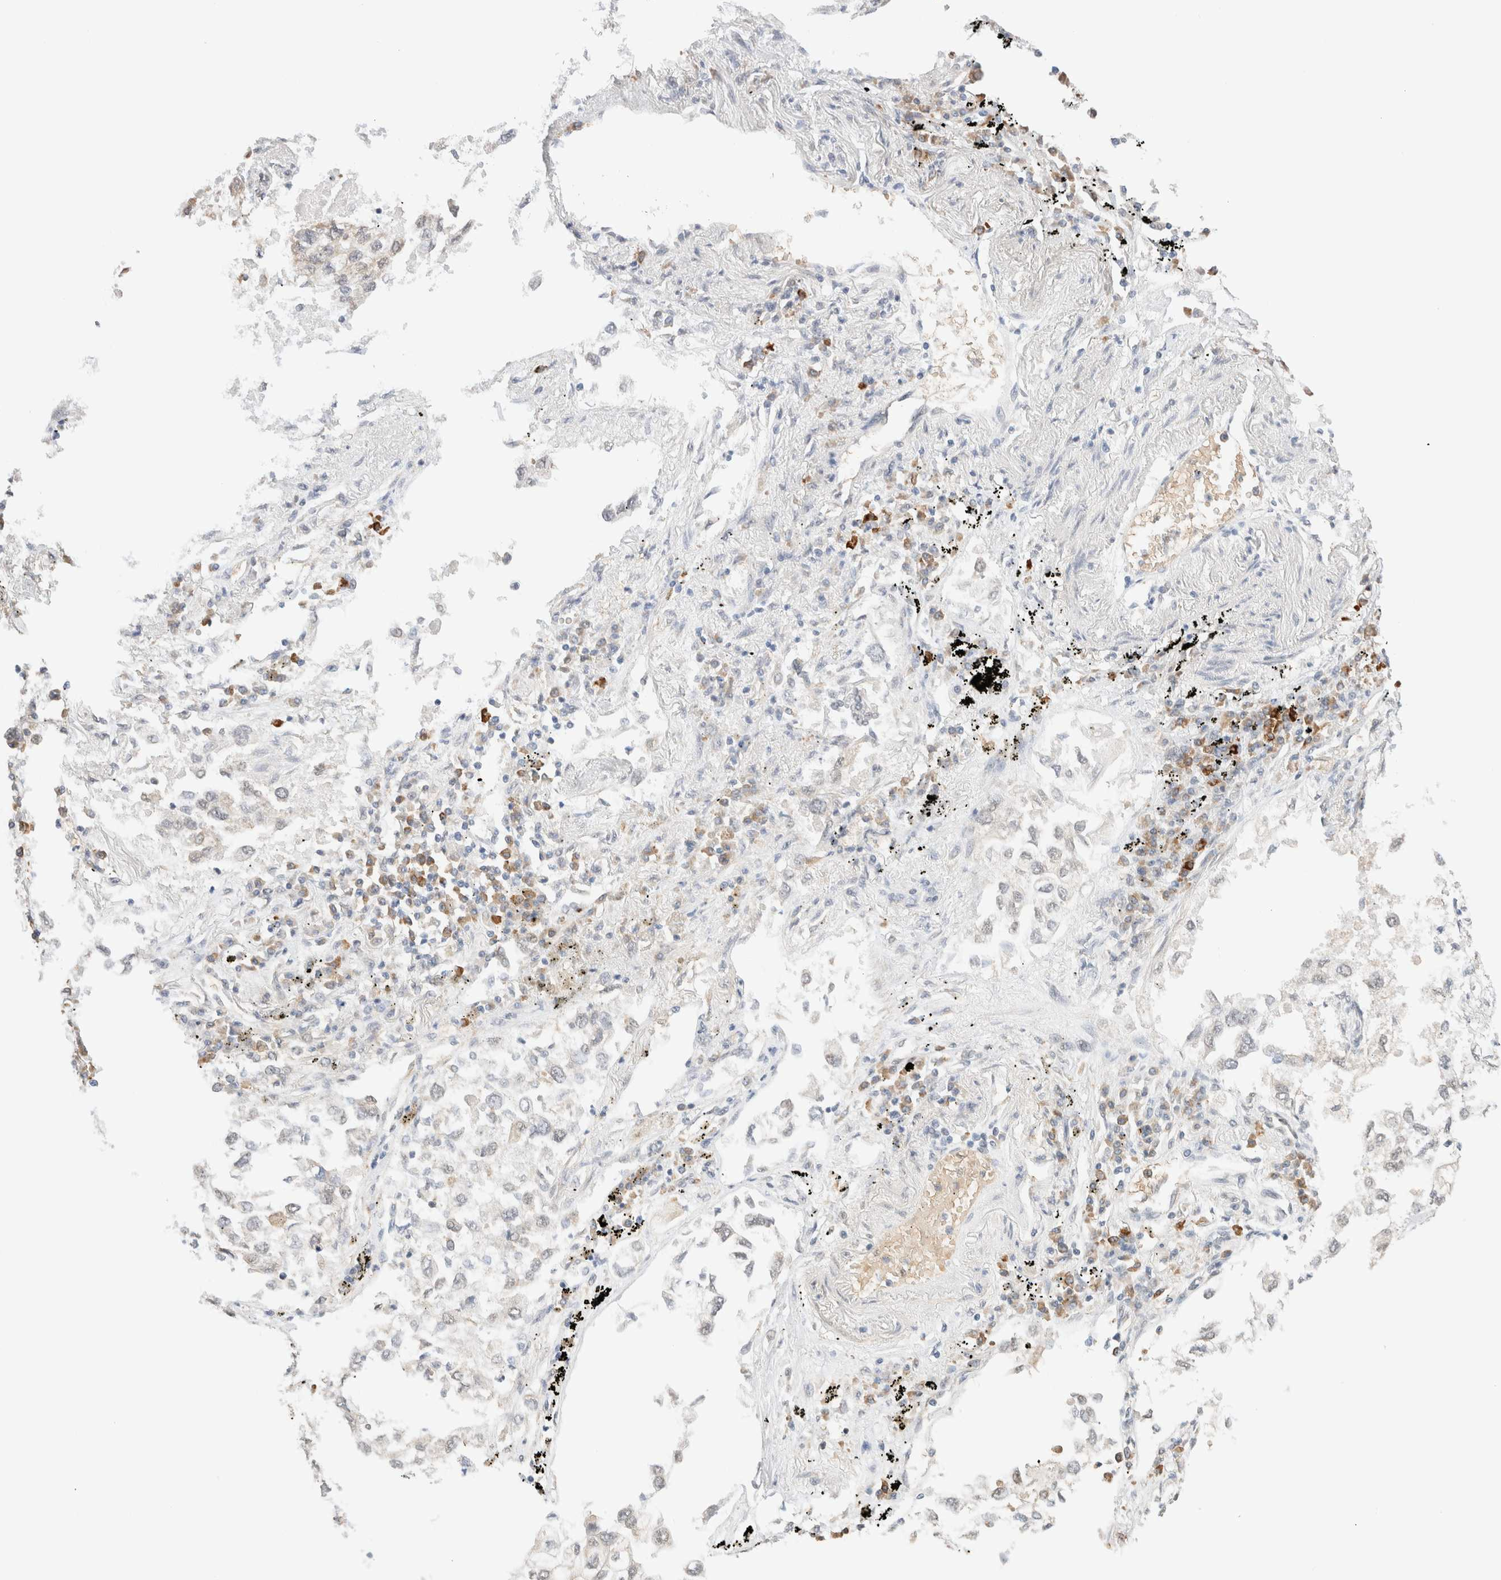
{"staining": {"intensity": "negative", "quantity": "none", "location": "none"}, "tissue": "lung cancer", "cell_type": "Tumor cells", "image_type": "cancer", "snomed": [{"axis": "morphology", "description": "Inflammation, NOS"}, {"axis": "morphology", "description": "Adenocarcinoma, NOS"}, {"axis": "topography", "description": "Lung"}], "caption": "A micrograph of lung cancer stained for a protein demonstrates no brown staining in tumor cells.", "gene": "SYVN1", "patient": {"sex": "male", "age": 63}}